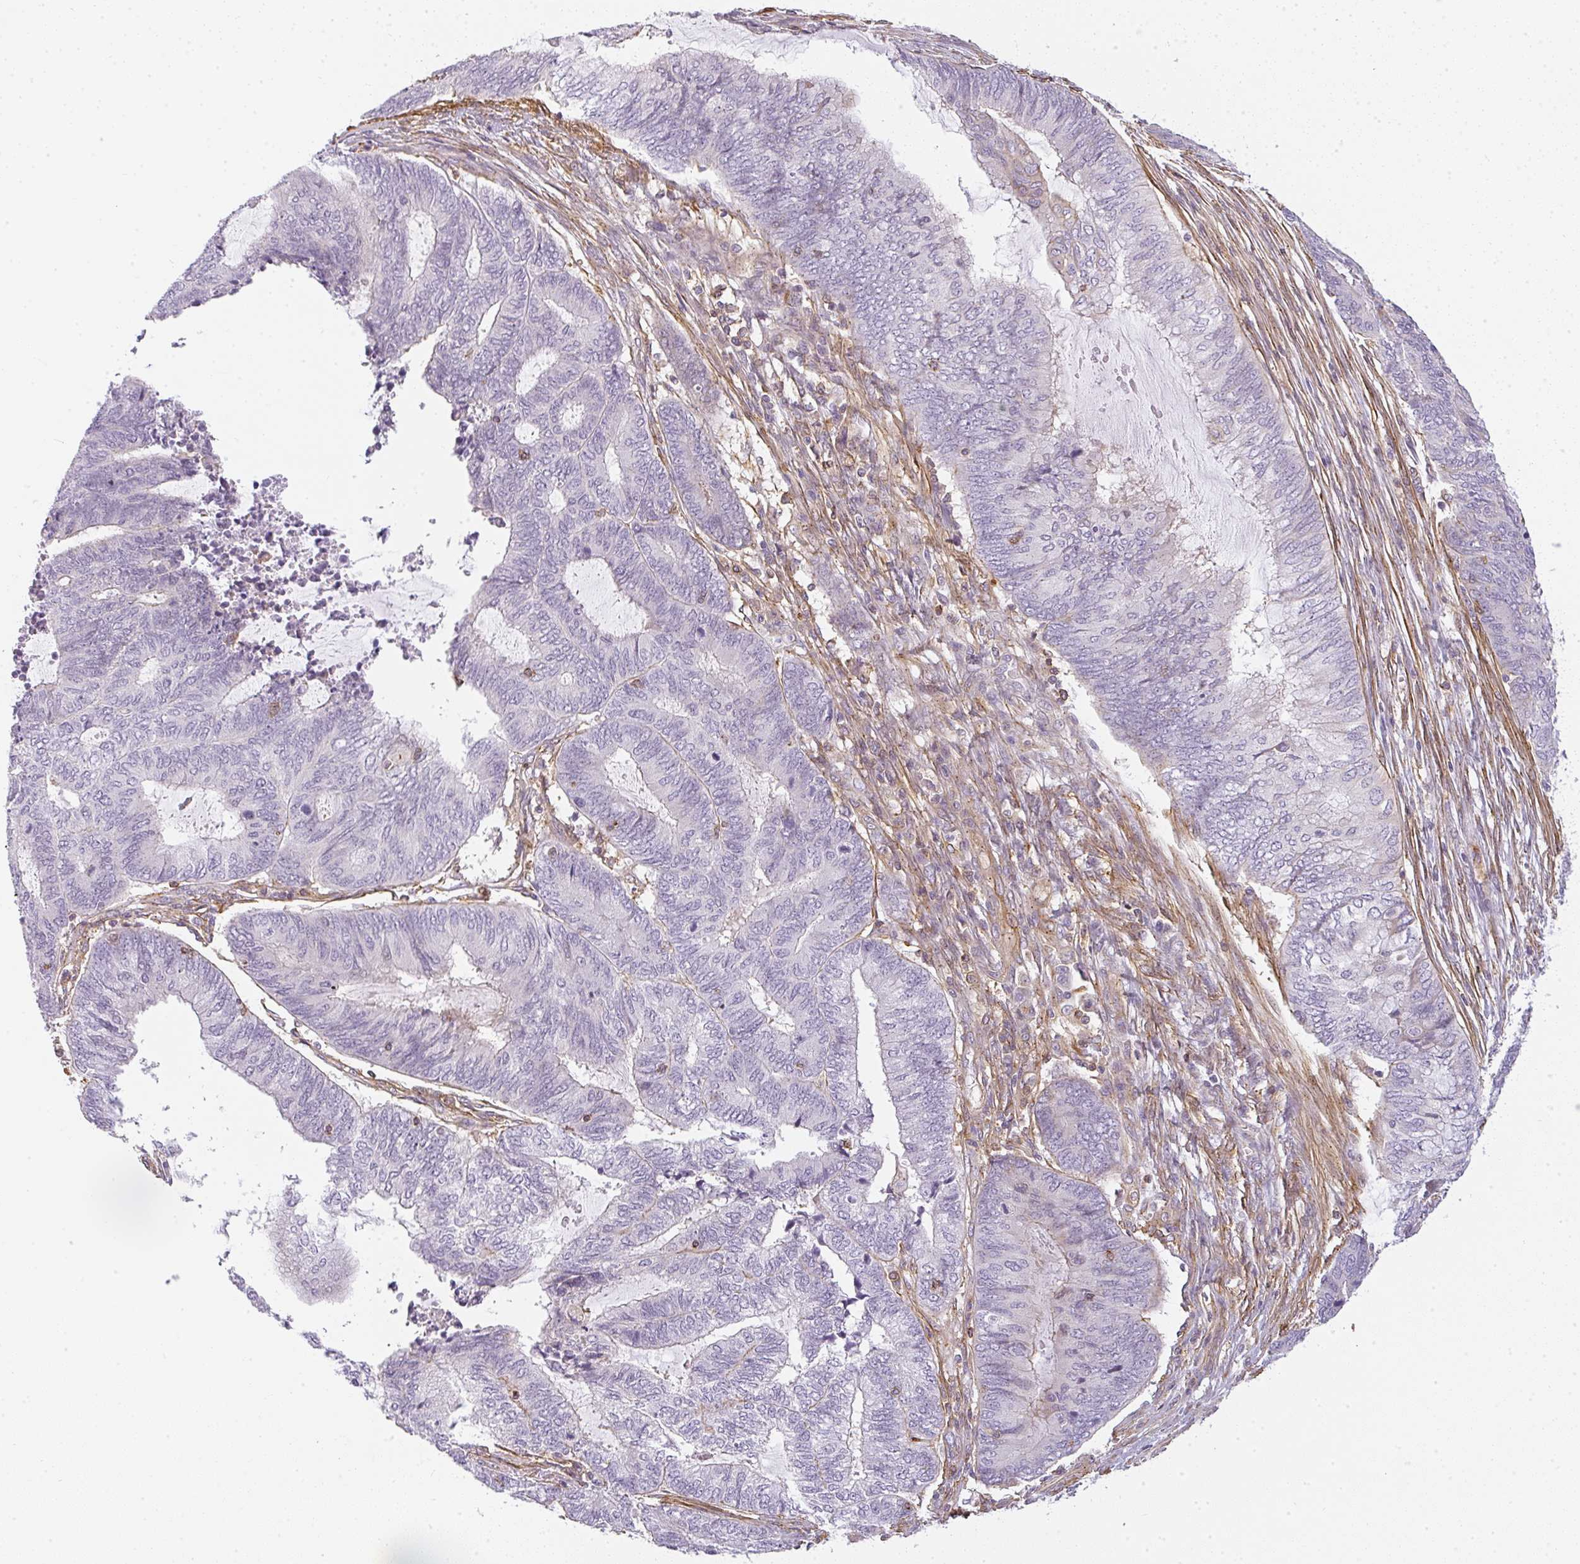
{"staining": {"intensity": "negative", "quantity": "none", "location": "none"}, "tissue": "endometrial cancer", "cell_type": "Tumor cells", "image_type": "cancer", "snomed": [{"axis": "morphology", "description": "Adenocarcinoma, NOS"}, {"axis": "topography", "description": "Uterus"}, {"axis": "topography", "description": "Endometrium"}], "caption": "Photomicrograph shows no protein expression in tumor cells of adenocarcinoma (endometrial) tissue. (DAB immunohistochemistry (IHC) visualized using brightfield microscopy, high magnification).", "gene": "SULF1", "patient": {"sex": "female", "age": 70}}